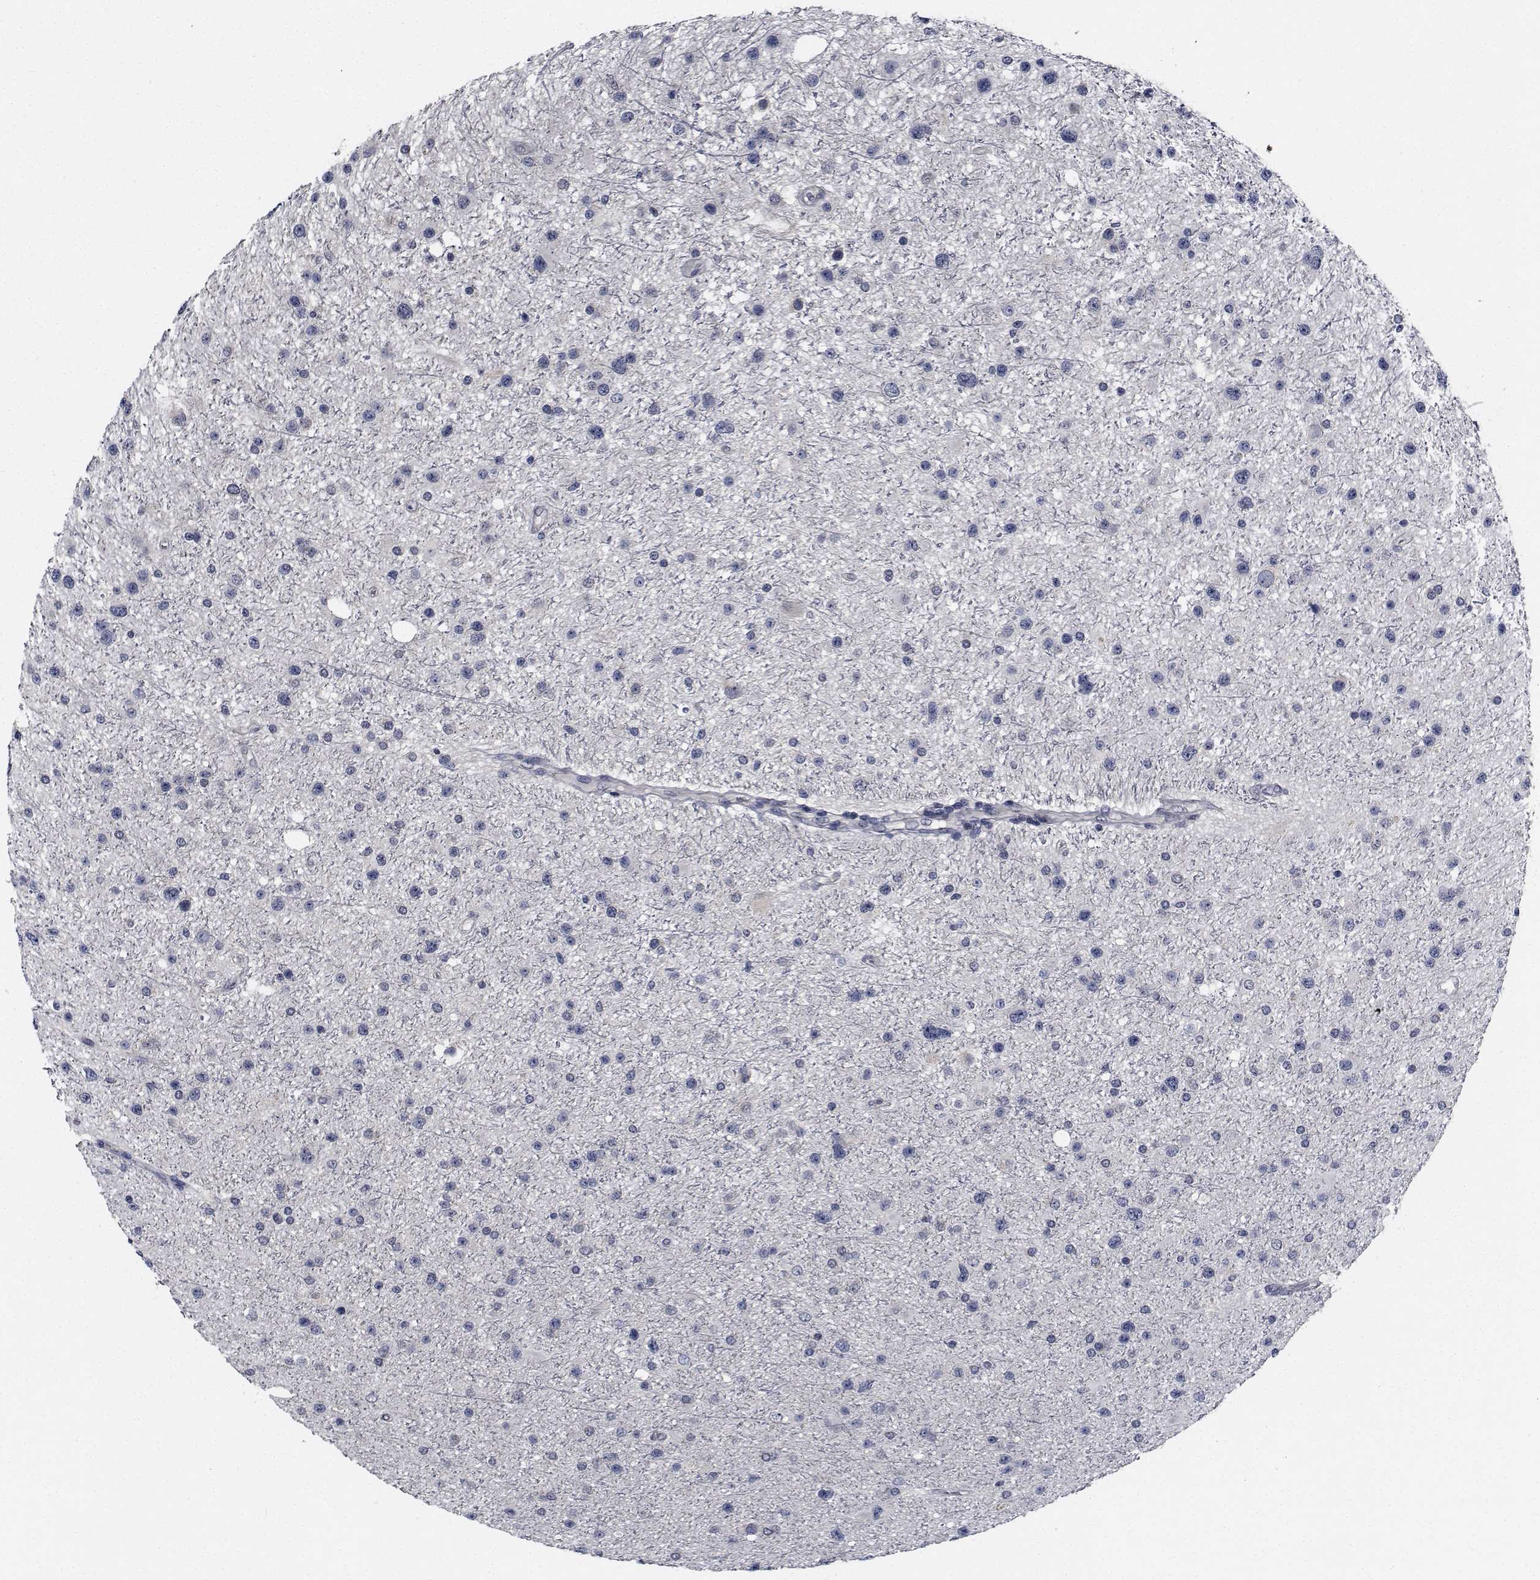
{"staining": {"intensity": "negative", "quantity": "none", "location": "none"}, "tissue": "glioma", "cell_type": "Tumor cells", "image_type": "cancer", "snomed": [{"axis": "morphology", "description": "Glioma, malignant, Low grade"}, {"axis": "topography", "description": "Brain"}], "caption": "IHC of glioma demonstrates no positivity in tumor cells.", "gene": "NVL", "patient": {"sex": "female", "age": 32}}